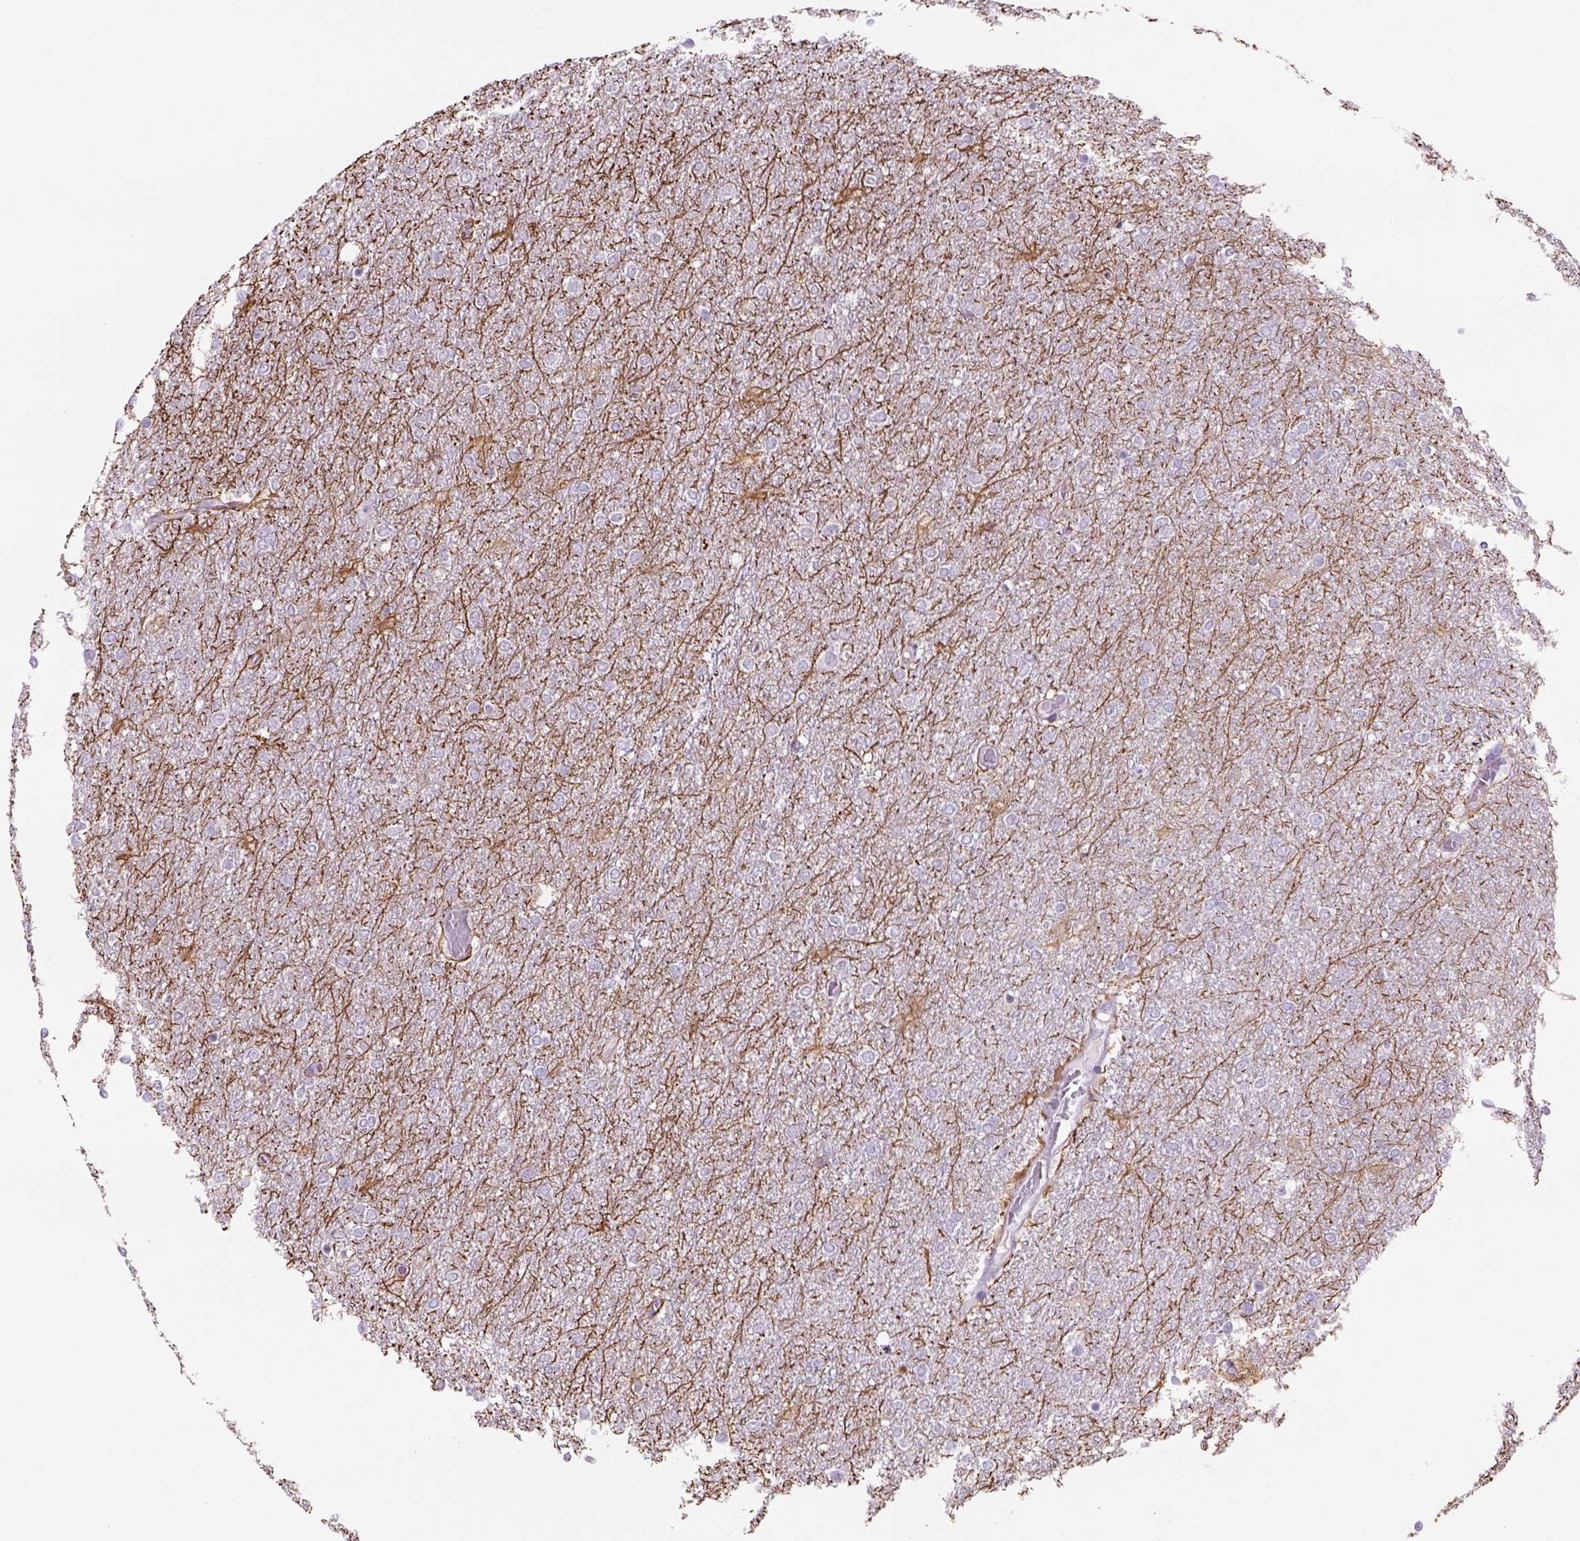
{"staining": {"intensity": "negative", "quantity": "none", "location": "none"}, "tissue": "glioma", "cell_type": "Tumor cells", "image_type": "cancer", "snomed": [{"axis": "morphology", "description": "Glioma, malignant, High grade"}, {"axis": "topography", "description": "Brain"}], "caption": "A histopathology image of human glioma is negative for staining in tumor cells. (DAB IHC with hematoxylin counter stain).", "gene": "TENM4", "patient": {"sex": "female", "age": 61}}